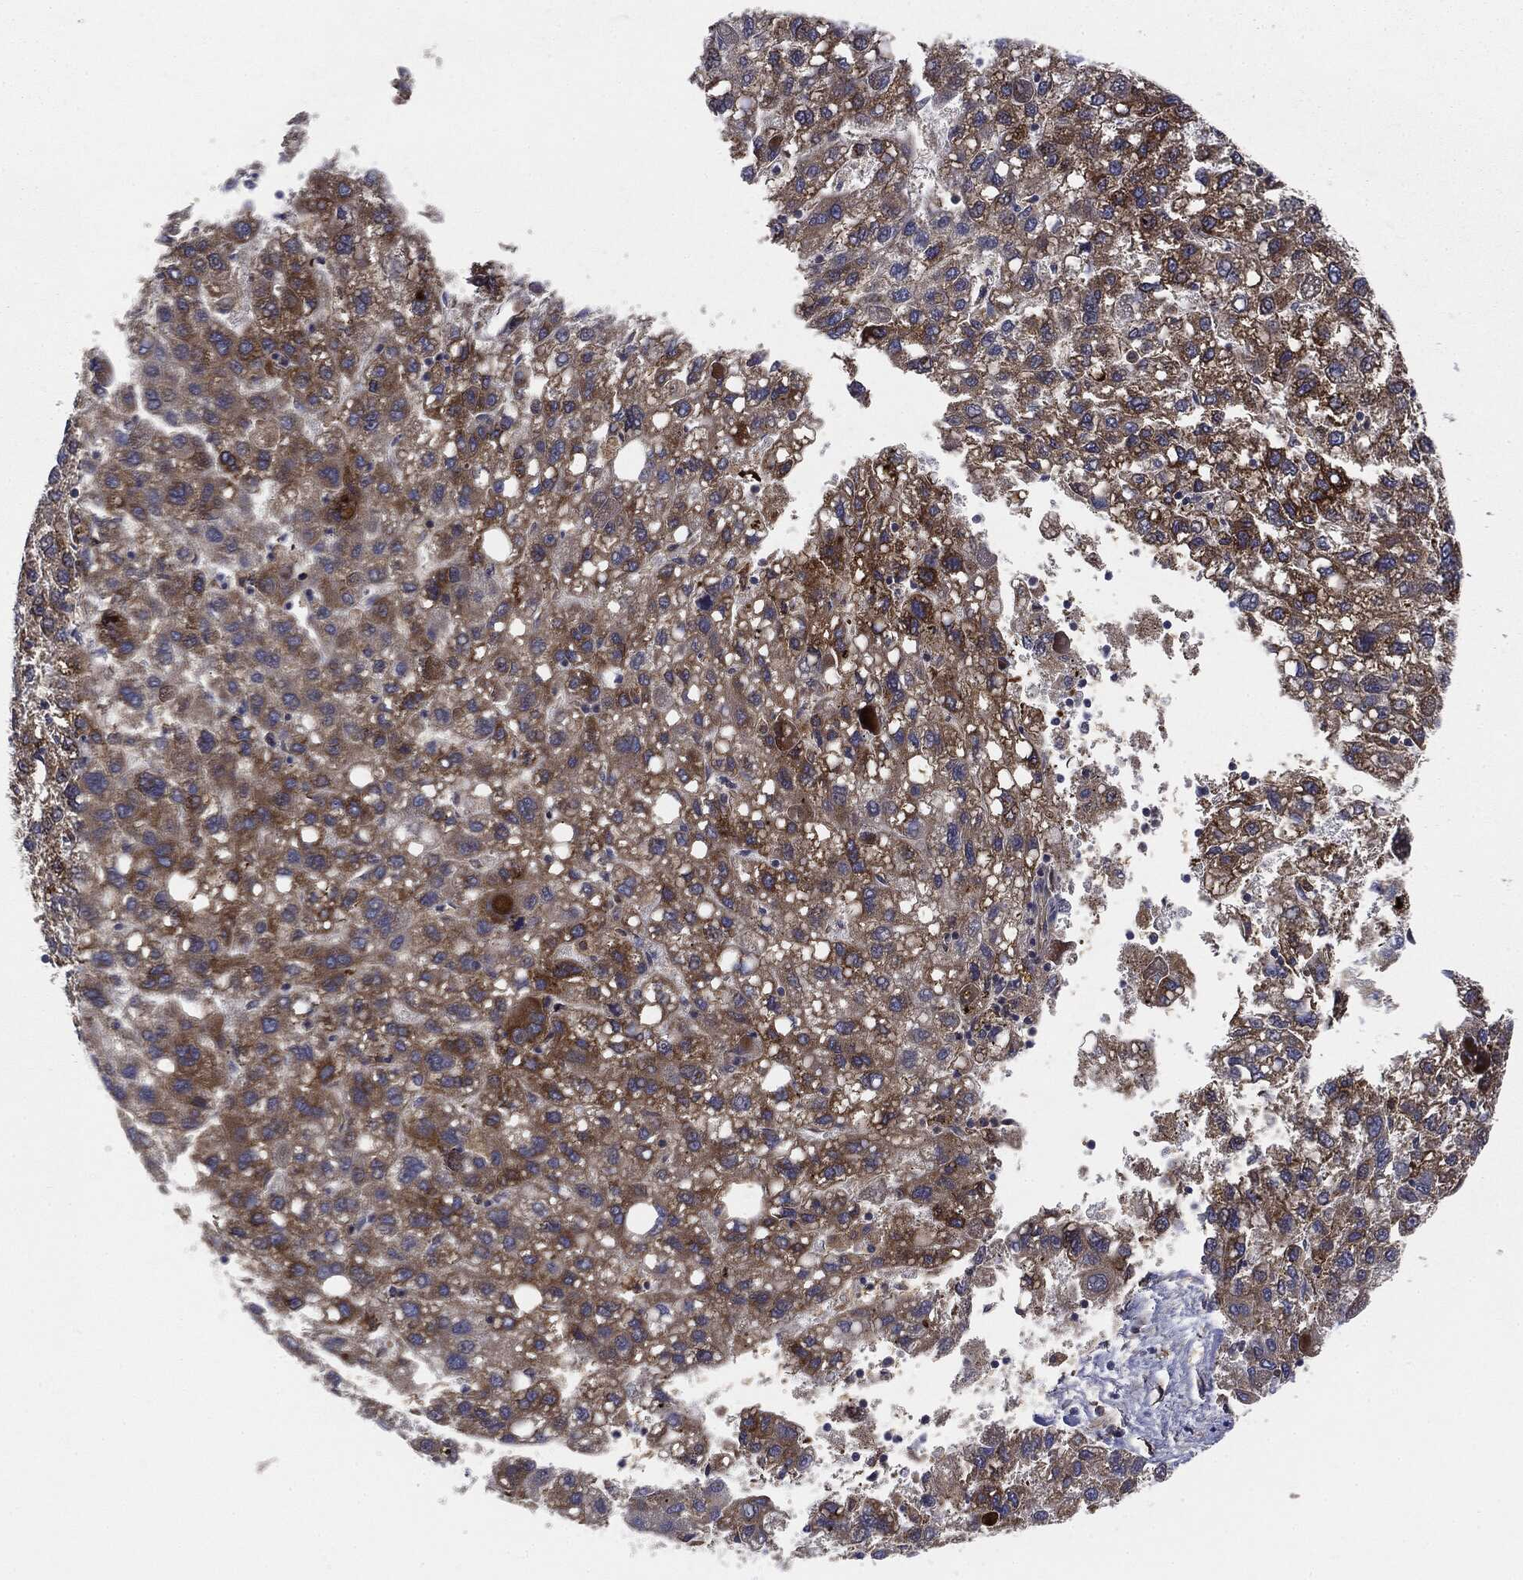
{"staining": {"intensity": "moderate", "quantity": "25%-75%", "location": "cytoplasmic/membranous"}, "tissue": "liver cancer", "cell_type": "Tumor cells", "image_type": "cancer", "snomed": [{"axis": "morphology", "description": "Carcinoma, Hepatocellular, NOS"}, {"axis": "topography", "description": "Liver"}], "caption": "Tumor cells show moderate cytoplasmic/membranous staining in approximately 25%-75% of cells in liver cancer. (brown staining indicates protein expression, while blue staining denotes nuclei).", "gene": "EIF2AK2", "patient": {"sex": "female", "age": 82}}